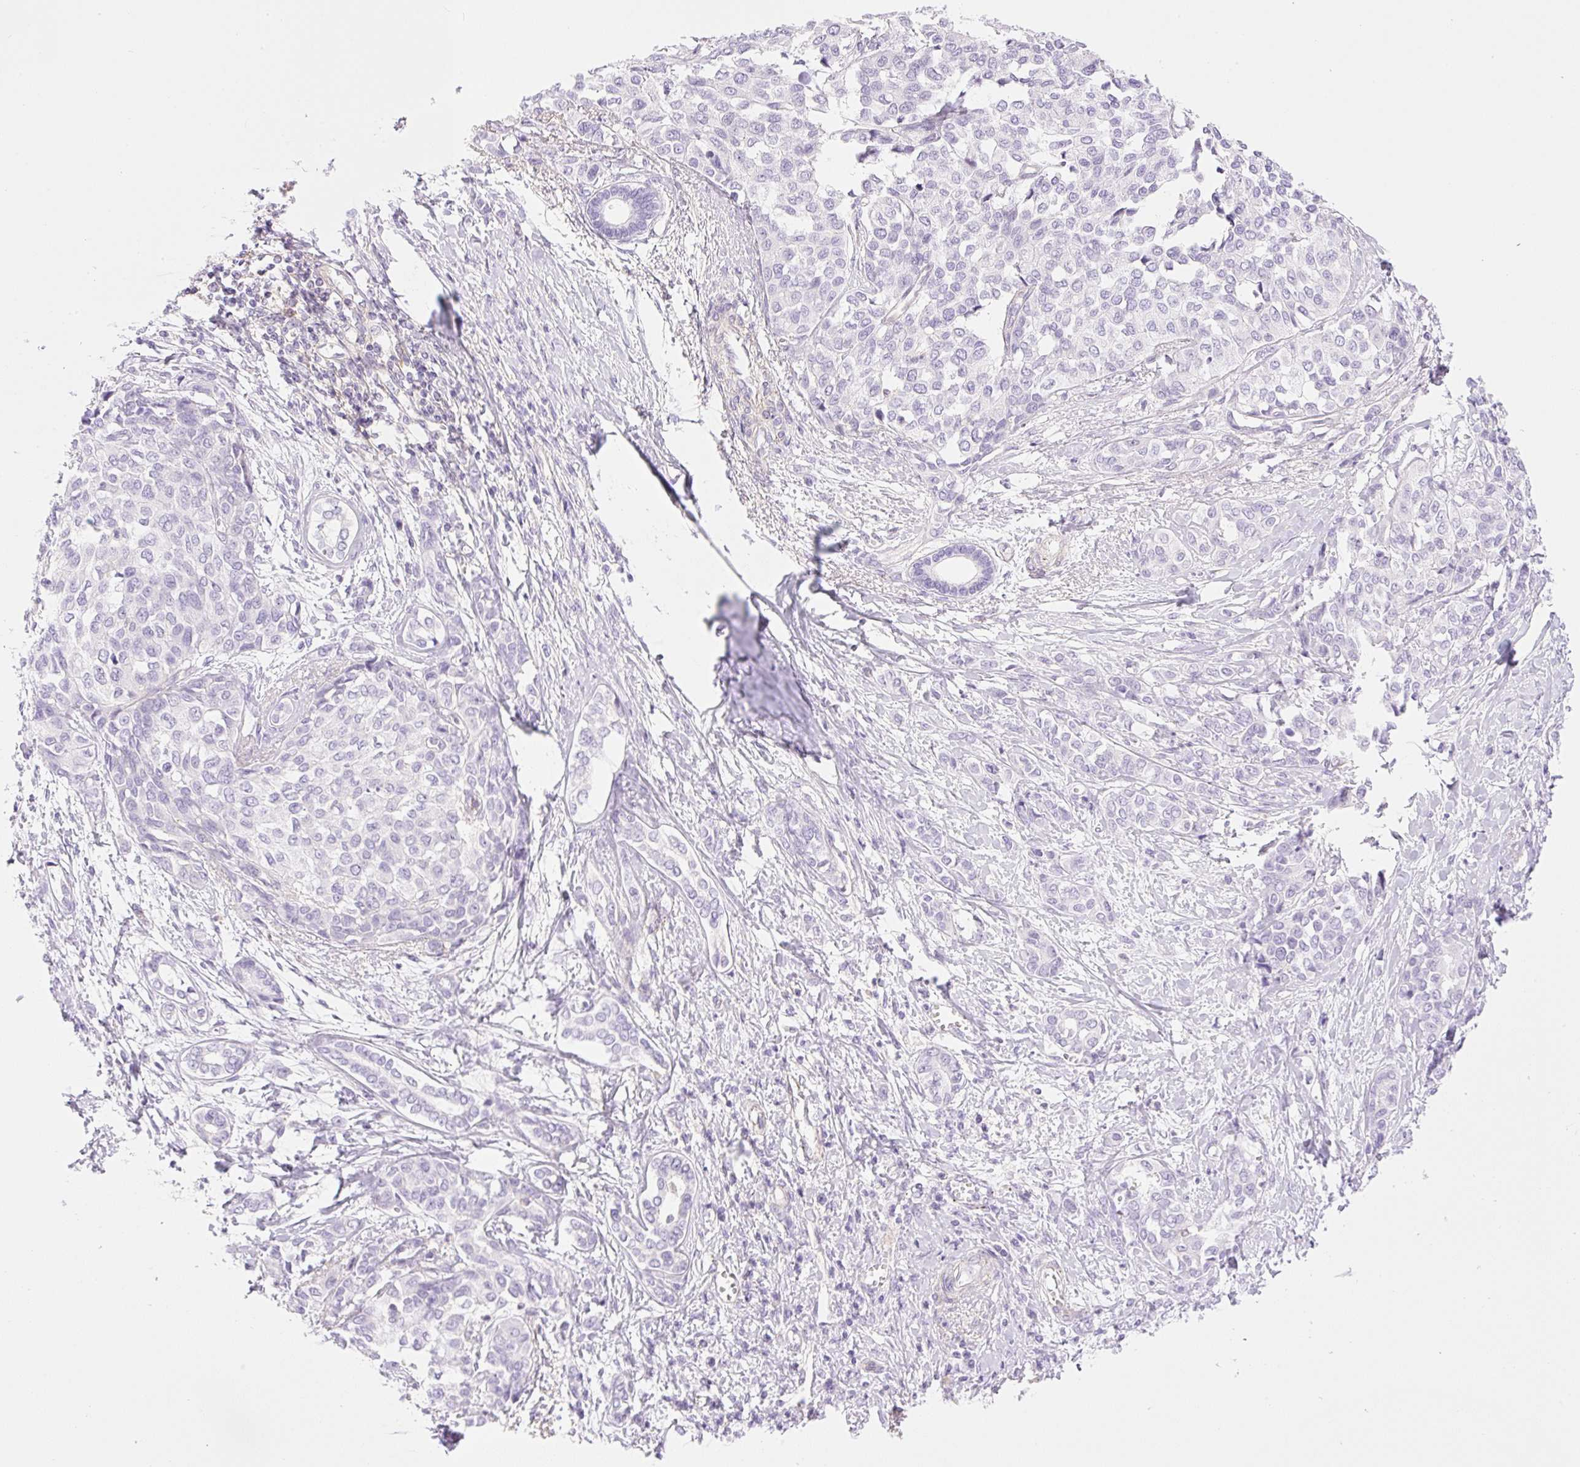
{"staining": {"intensity": "negative", "quantity": "none", "location": "none"}, "tissue": "liver cancer", "cell_type": "Tumor cells", "image_type": "cancer", "snomed": [{"axis": "morphology", "description": "Cholangiocarcinoma"}, {"axis": "topography", "description": "Liver"}], "caption": "Tumor cells show no significant protein positivity in cholangiocarcinoma (liver).", "gene": "EHD3", "patient": {"sex": "female", "age": 77}}